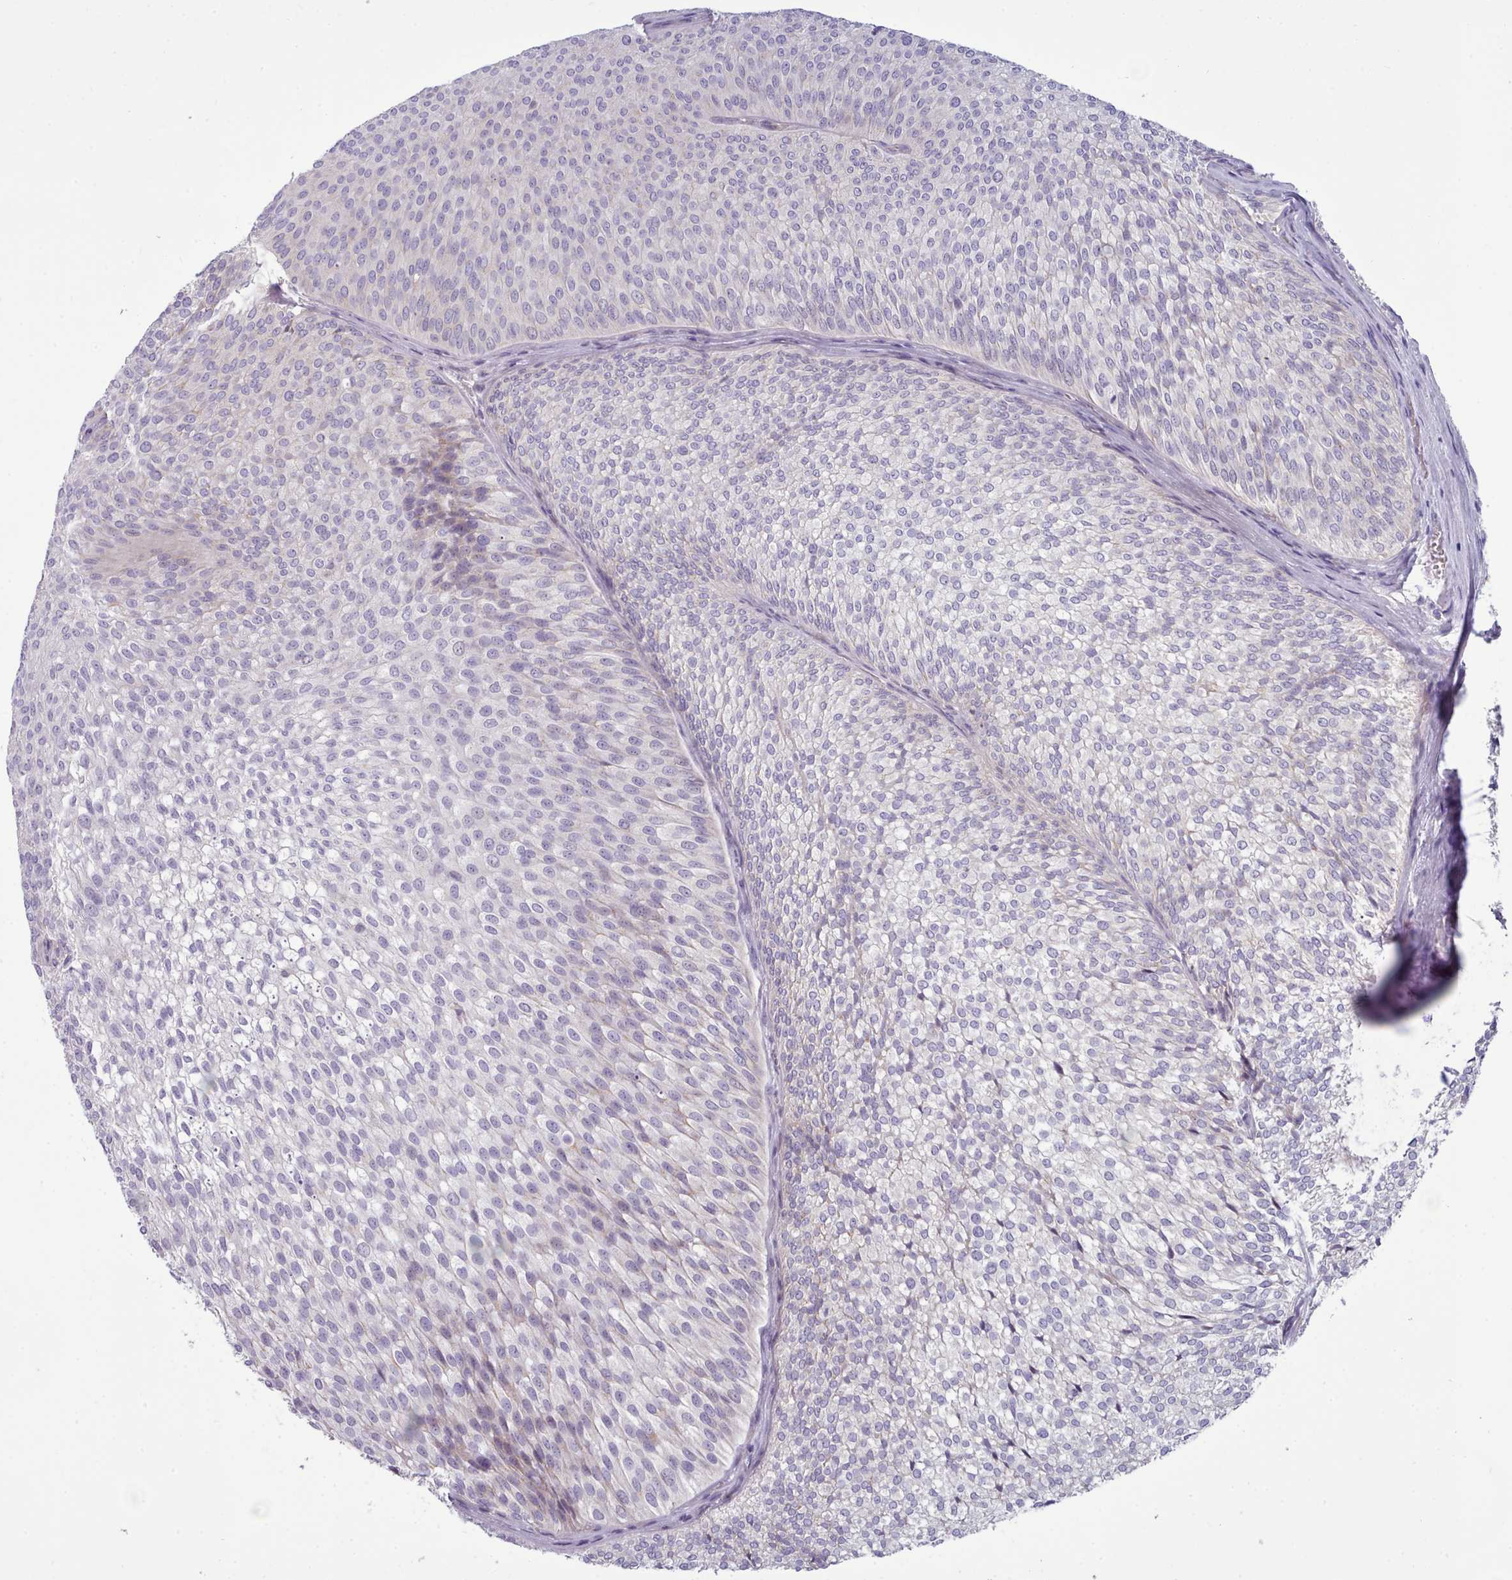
{"staining": {"intensity": "weak", "quantity": "<25%", "location": "cytoplasmic/membranous"}, "tissue": "urothelial cancer", "cell_type": "Tumor cells", "image_type": "cancer", "snomed": [{"axis": "morphology", "description": "Urothelial carcinoma, Low grade"}, {"axis": "topography", "description": "Urinary bladder"}], "caption": "This is an IHC histopathology image of human urothelial cancer. There is no positivity in tumor cells.", "gene": "MYRFL", "patient": {"sex": "male", "age": 91}}